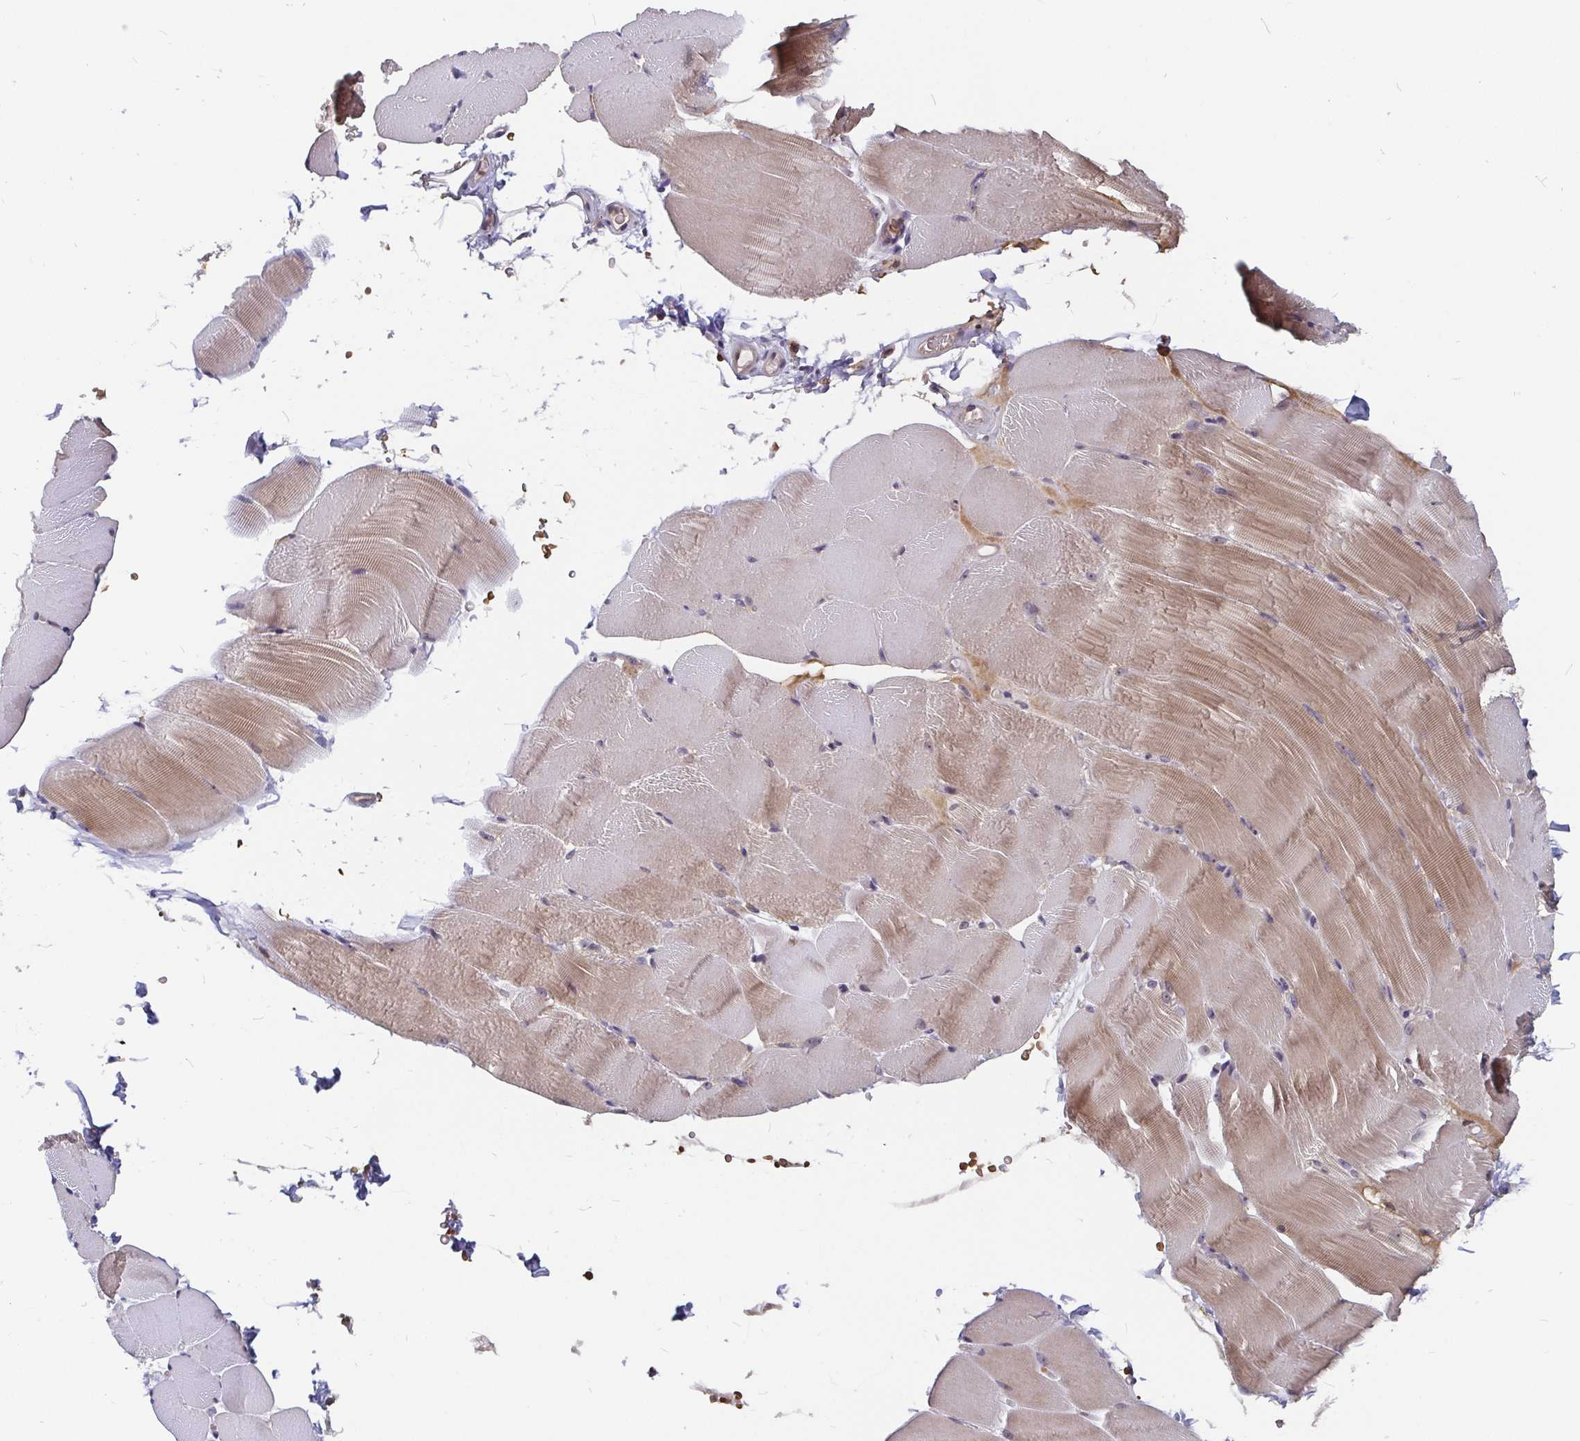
{"staining": {"intensity": "moderate", "quantity": "25%-75%", "location": "cytoplasmic/membranous"}, "tissue": "skeletal muscle", "cell_type": "Myocytes", "image_type": "normal", "snomed": [{"axis": "morphology", "description": "Normal tissue, NOS"}, {"axis": "topography", "description": "Skeletal muscle"}], "caption": "Immunohistochemical staining of normal human skeletal muscle exhibits moderate cytoplasmic/membranous protein positivity in about 25%-75% of myocytes.", "gene": "PDF", "patient": {"sex": "female", "age": 37}}